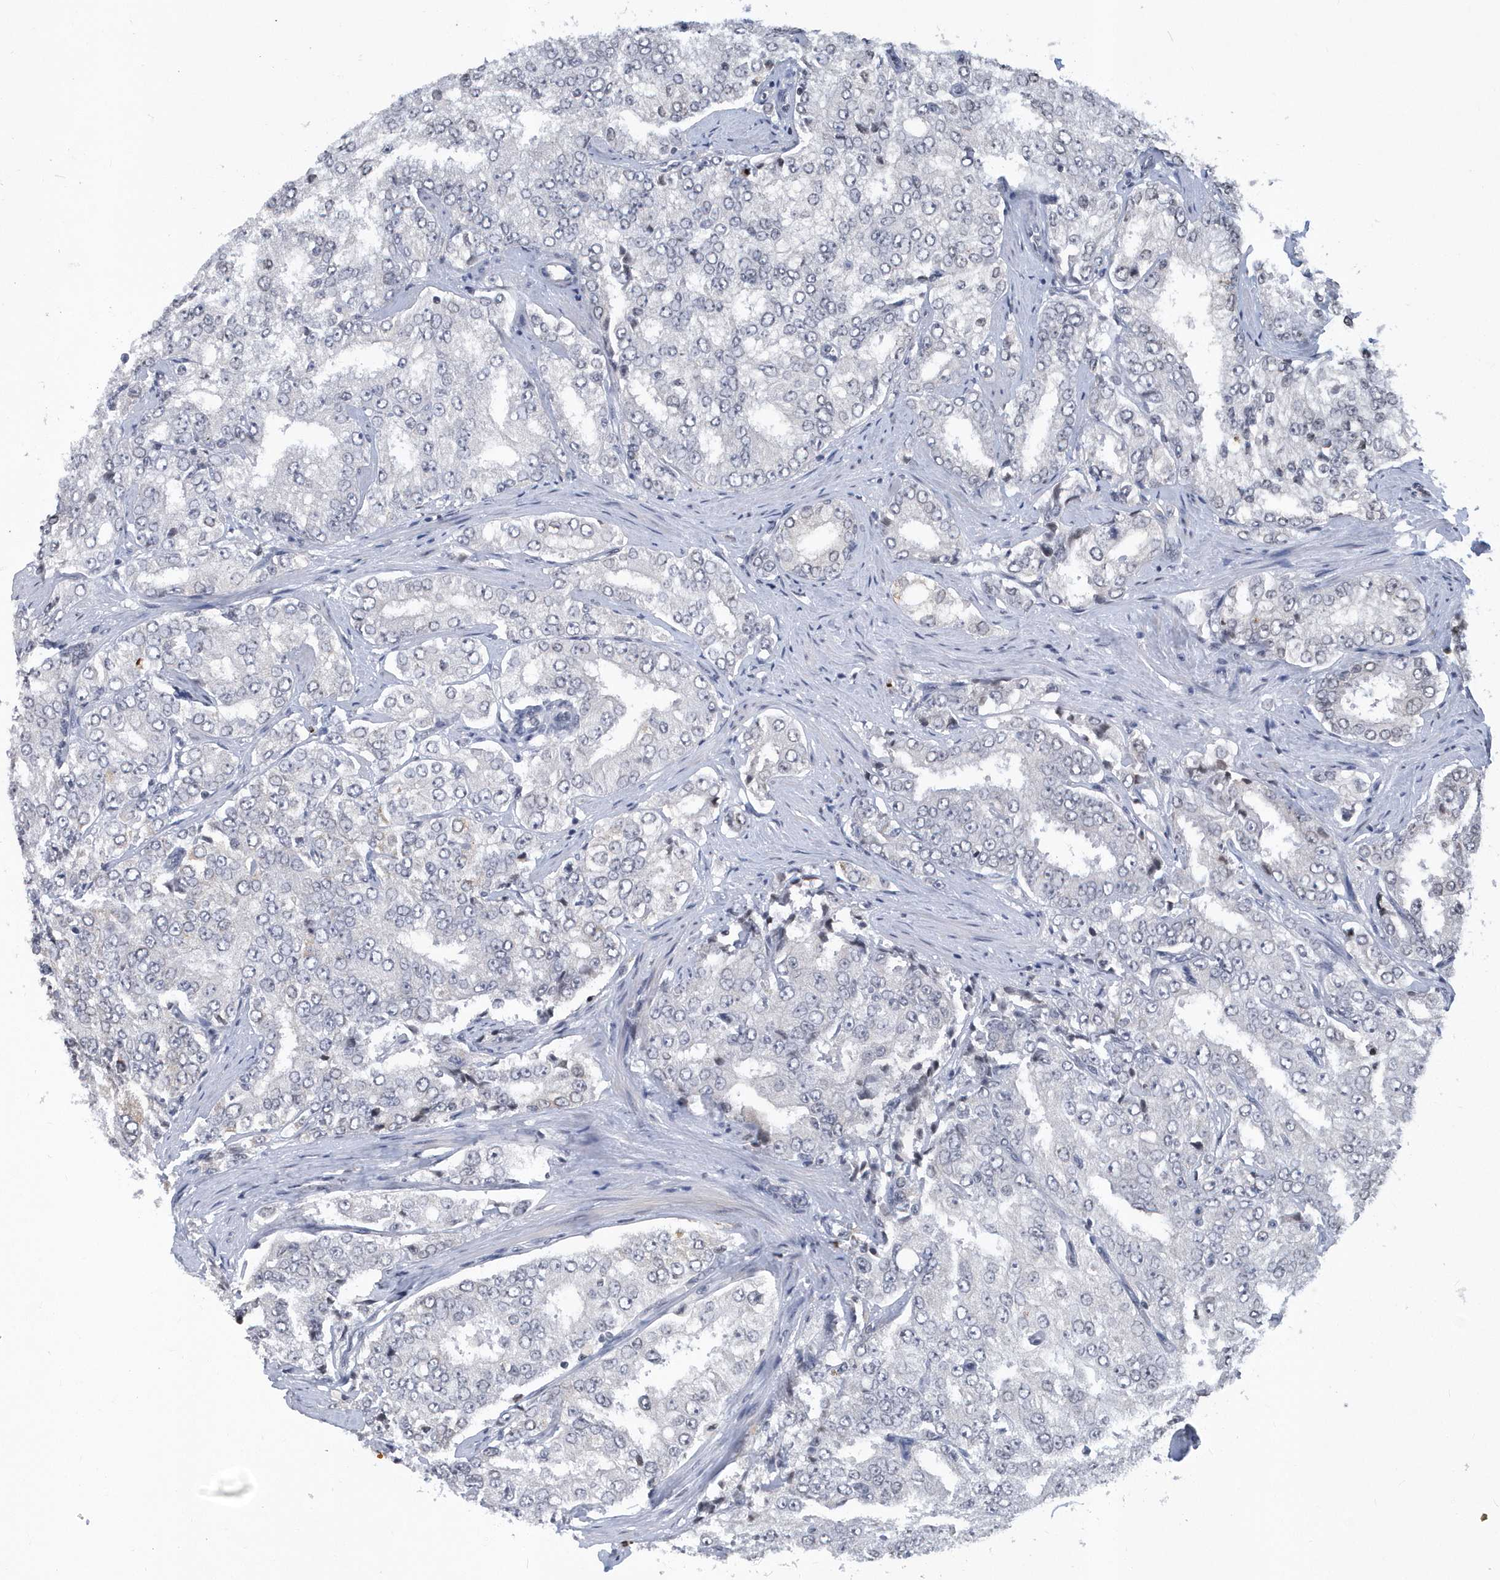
{"staining": {"intensity": "negative", "quantity": "none", "location": "none"}, "tissue": "prostate cancer", "cell_type": "Tumor cells", "image_type": "cancer", "snomed": [{"axis": "morphology", "description": "Adenocarcinoma, High grade"}, {"axis": "topography", "description": "Prostate"}], "caption": "Immunohistochemistry photomicrograph of human prostate cancer (high-grade adenocarcinoma) stained for a protein (brown), which shows no staining in tumor cells.", "gene": "VWA5B2", "patient": {"sex": "male", "age": 58}}